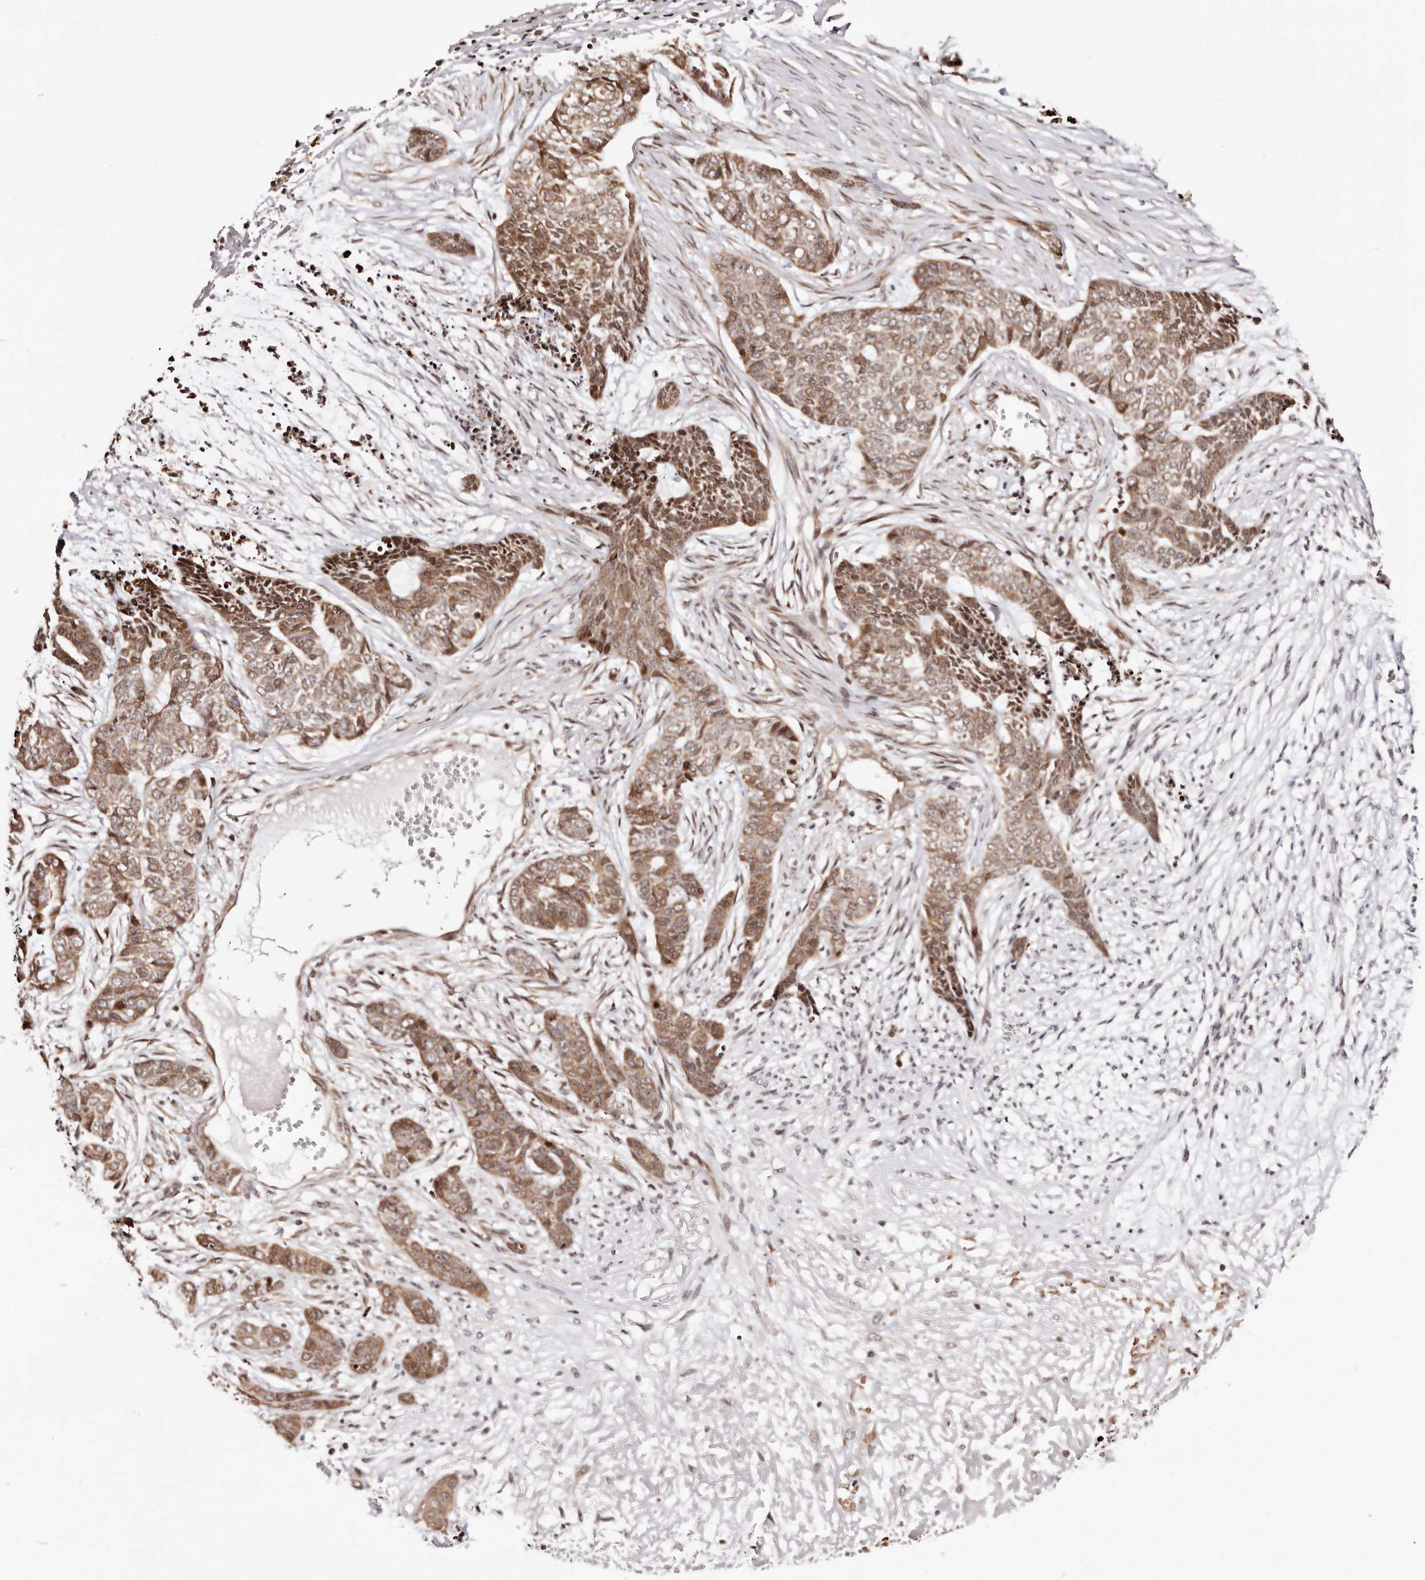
{"staining": {"intensity": "moderate", "quantity": ">75%", "location": "cytoplasmic/membranous"}, "tissue": "skin cancer", "cell_type": "Tumor cells", "image_type": "cancer", "snomed": [{"axis": "morphology", "description": "Basal cell carcinoma"}, {"axis": "topography", "description": "Skin"}], "caption": "DAB (3,3'-diaminobenzidine) immunohistochemical staining of skin cancer (basal cell carcinoma) demonstrates moderate cytoplasmic/membranous protein positivity in about >75% of tumor cells.", "gene": "HIVEP3", "patient": {"sex": "female", "age": 64}}